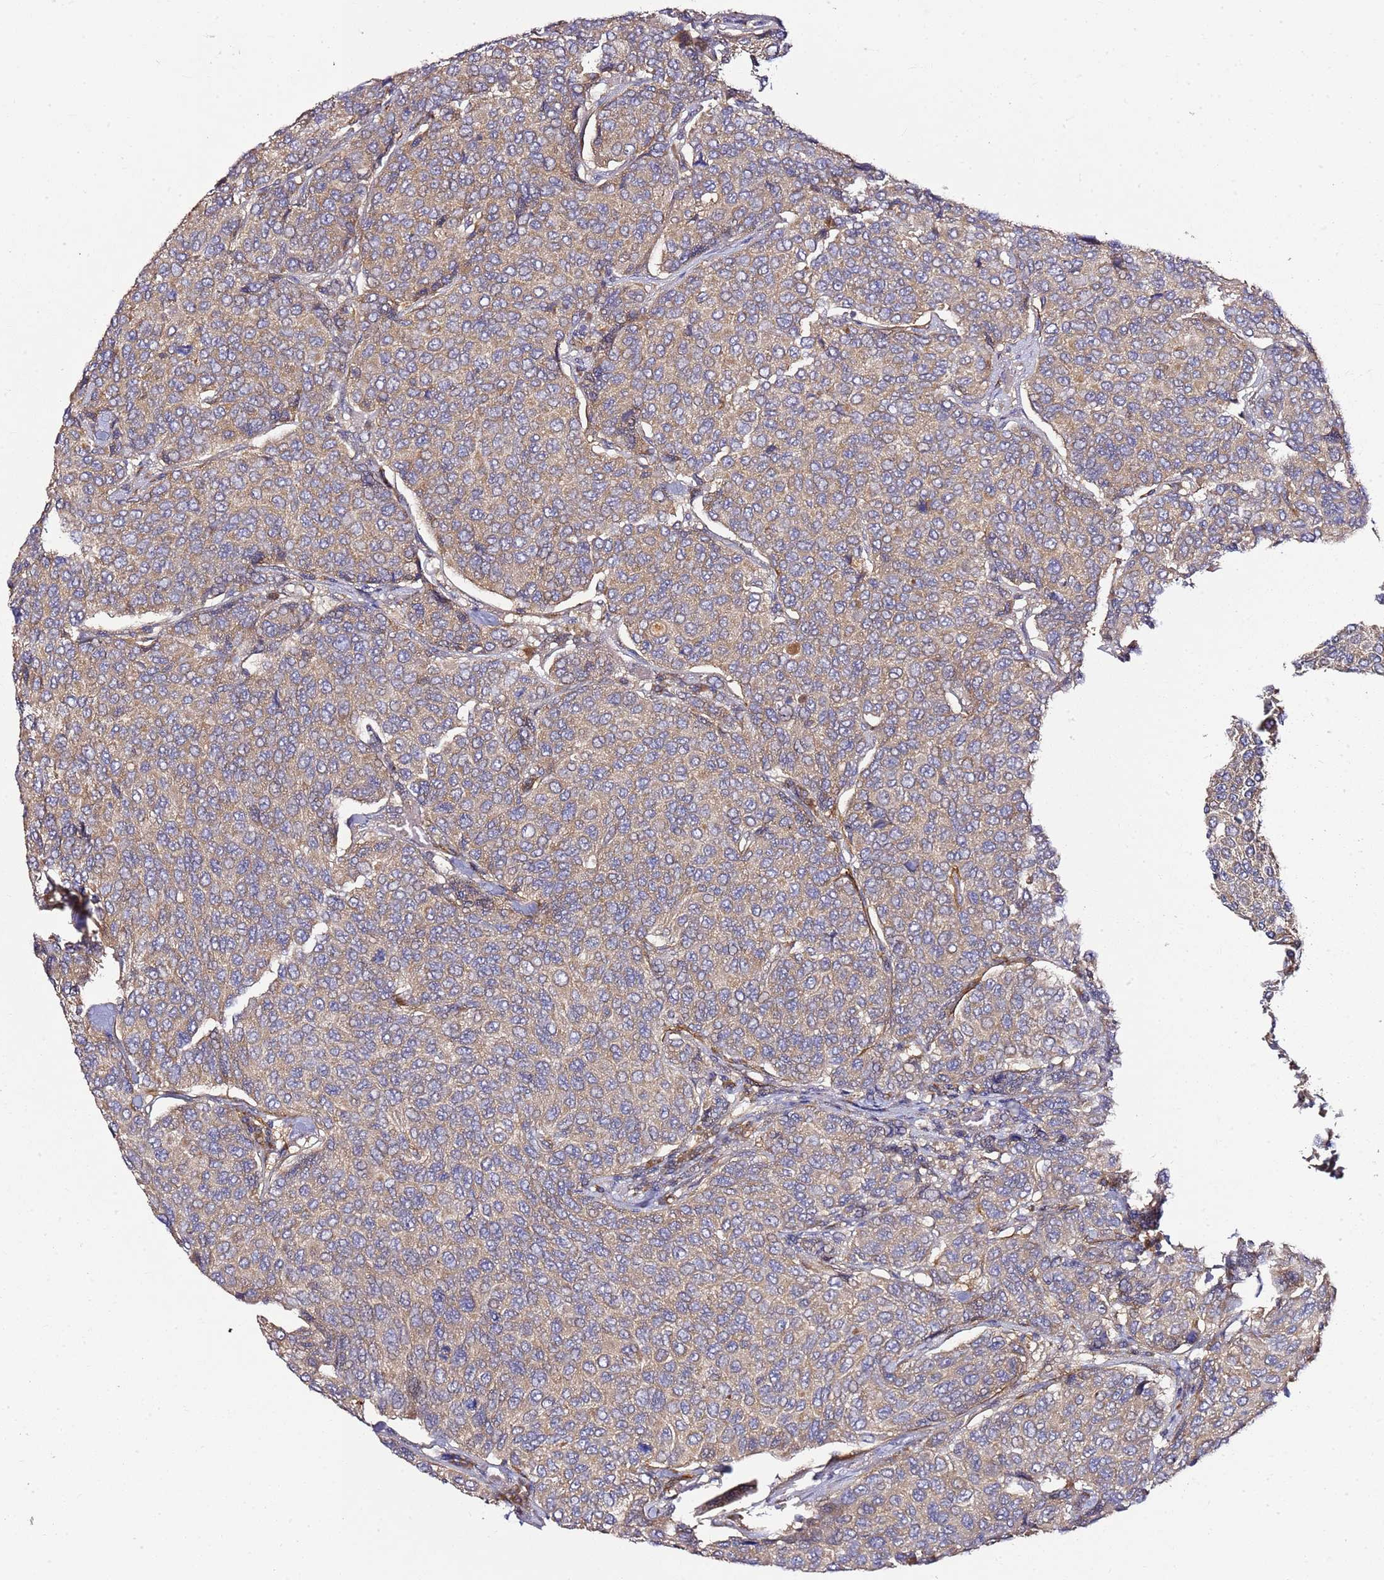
{"staining": {"intensity": "weak", "quantity": ">75%", "location": "cytoplasmic/membranous"}, "tissue": "breast cancer", "cell_type": "Tumor cells", "image_type": "cancer", "snomed": [{"axis": "morphology", "description": "Duct carcinoma"}, {"axis": "topography", "description": "Breast"}], "caption": "This micrograph demonstrates breast cancer stained with immunohistochemistry to label a protein in brown. The cytoplasmic/membranous of tumor cells show weak positivity for the protein. Nuclei are counter-stained blue.", "gene": "KRTAP21-3", "patient": {"sex": "female", "age": 55}}